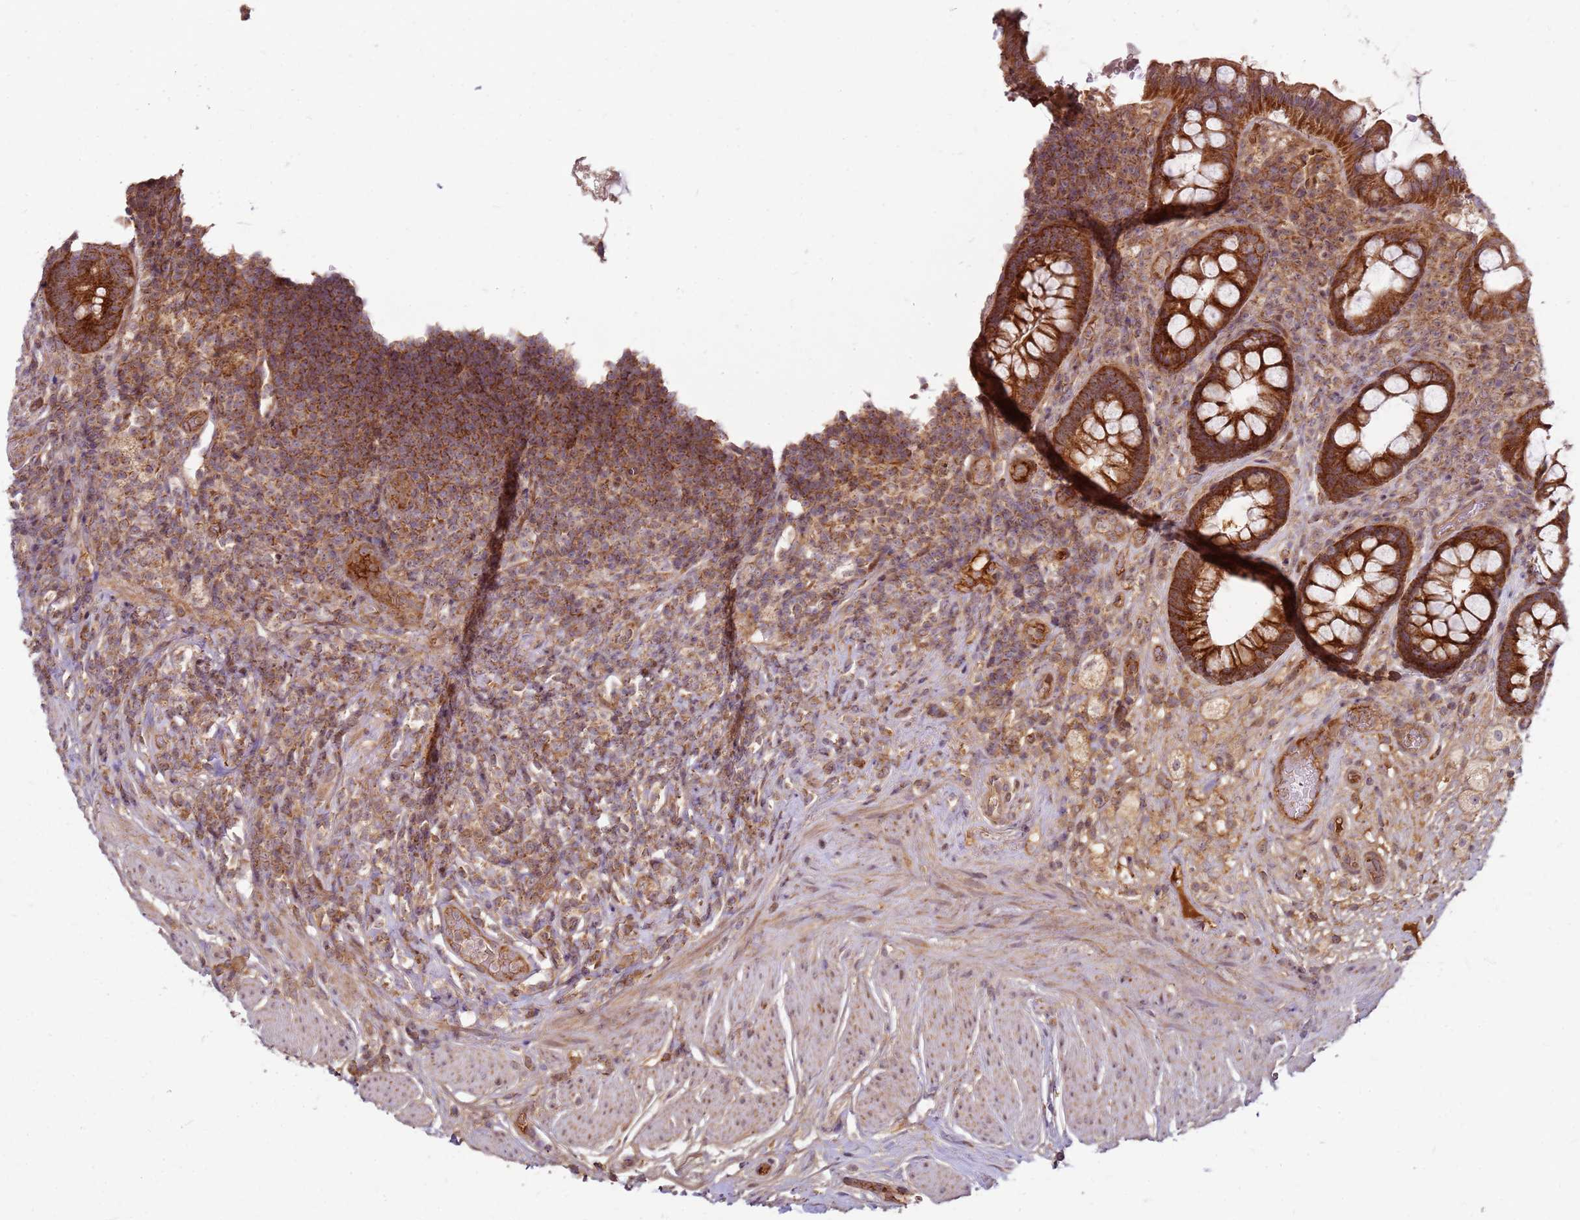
{"staining": {"intensity": "strong", "quantity": ">75%", "location": "cytoplasmic/membranous"}, "tissue": "rectum", "cell_type": "Glandular cells", "image_type": "normal", "snomed": [{"axis": "morphology", "description": "Normal tissue, NOS"}, {"axis": "topography", "description": "Rectum"}, {"axis": "topography", "description": "Peripheral nerve tissue"}], "caption": "Immunohistochemistry photomicrograph of benign rectum stained for a protein (brown), which demonstrates high levels of strong cytoplasmic/membranous staining in approximately >75% of glandular cells.", "gene": "CCDC159", "patient": {"sex": "female", "age": 69}}